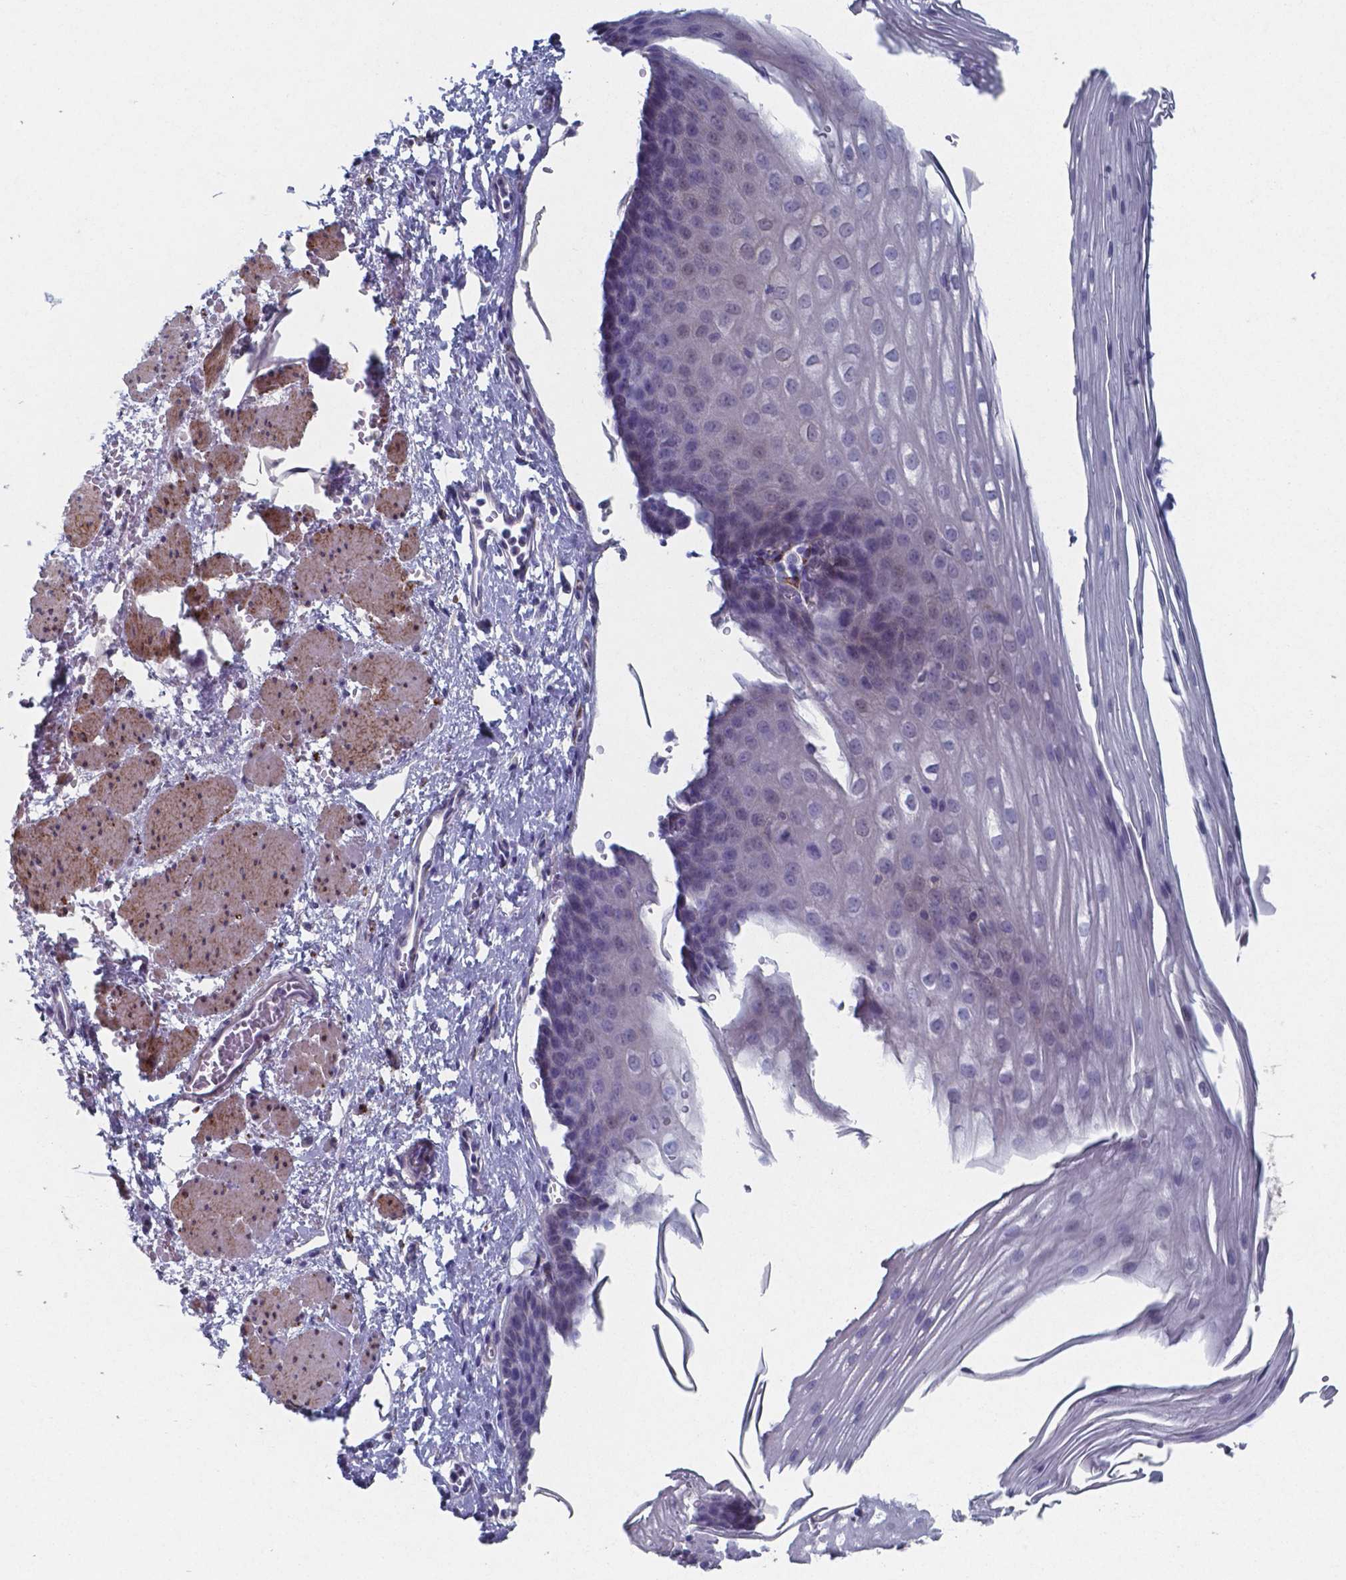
{"staining": {"intensity": "negative", "quantity": "none", "location": "none"}, "tissue": "esophagus", "cell_type": "Squamous epithelial cells", "image_type": "normal", "snomed": [{"axis": "morphology", "description": "Normal tissue, NOS"}, {"axis": "topography", "description": "Esophagus"}], "caption": "A photomicrograph of esophagus stained for a protein reveals no brown staining in squamous epithelial cells. The staining was performed using DAB (3,3'-diaminobenzidine) to visualize the protein expression in brown, while the nuclei were stained in blue with hematoxylin (Magnification: 20x).", "gene": "PLA2R1", "patient": {"sex": "male", "age": 62}}